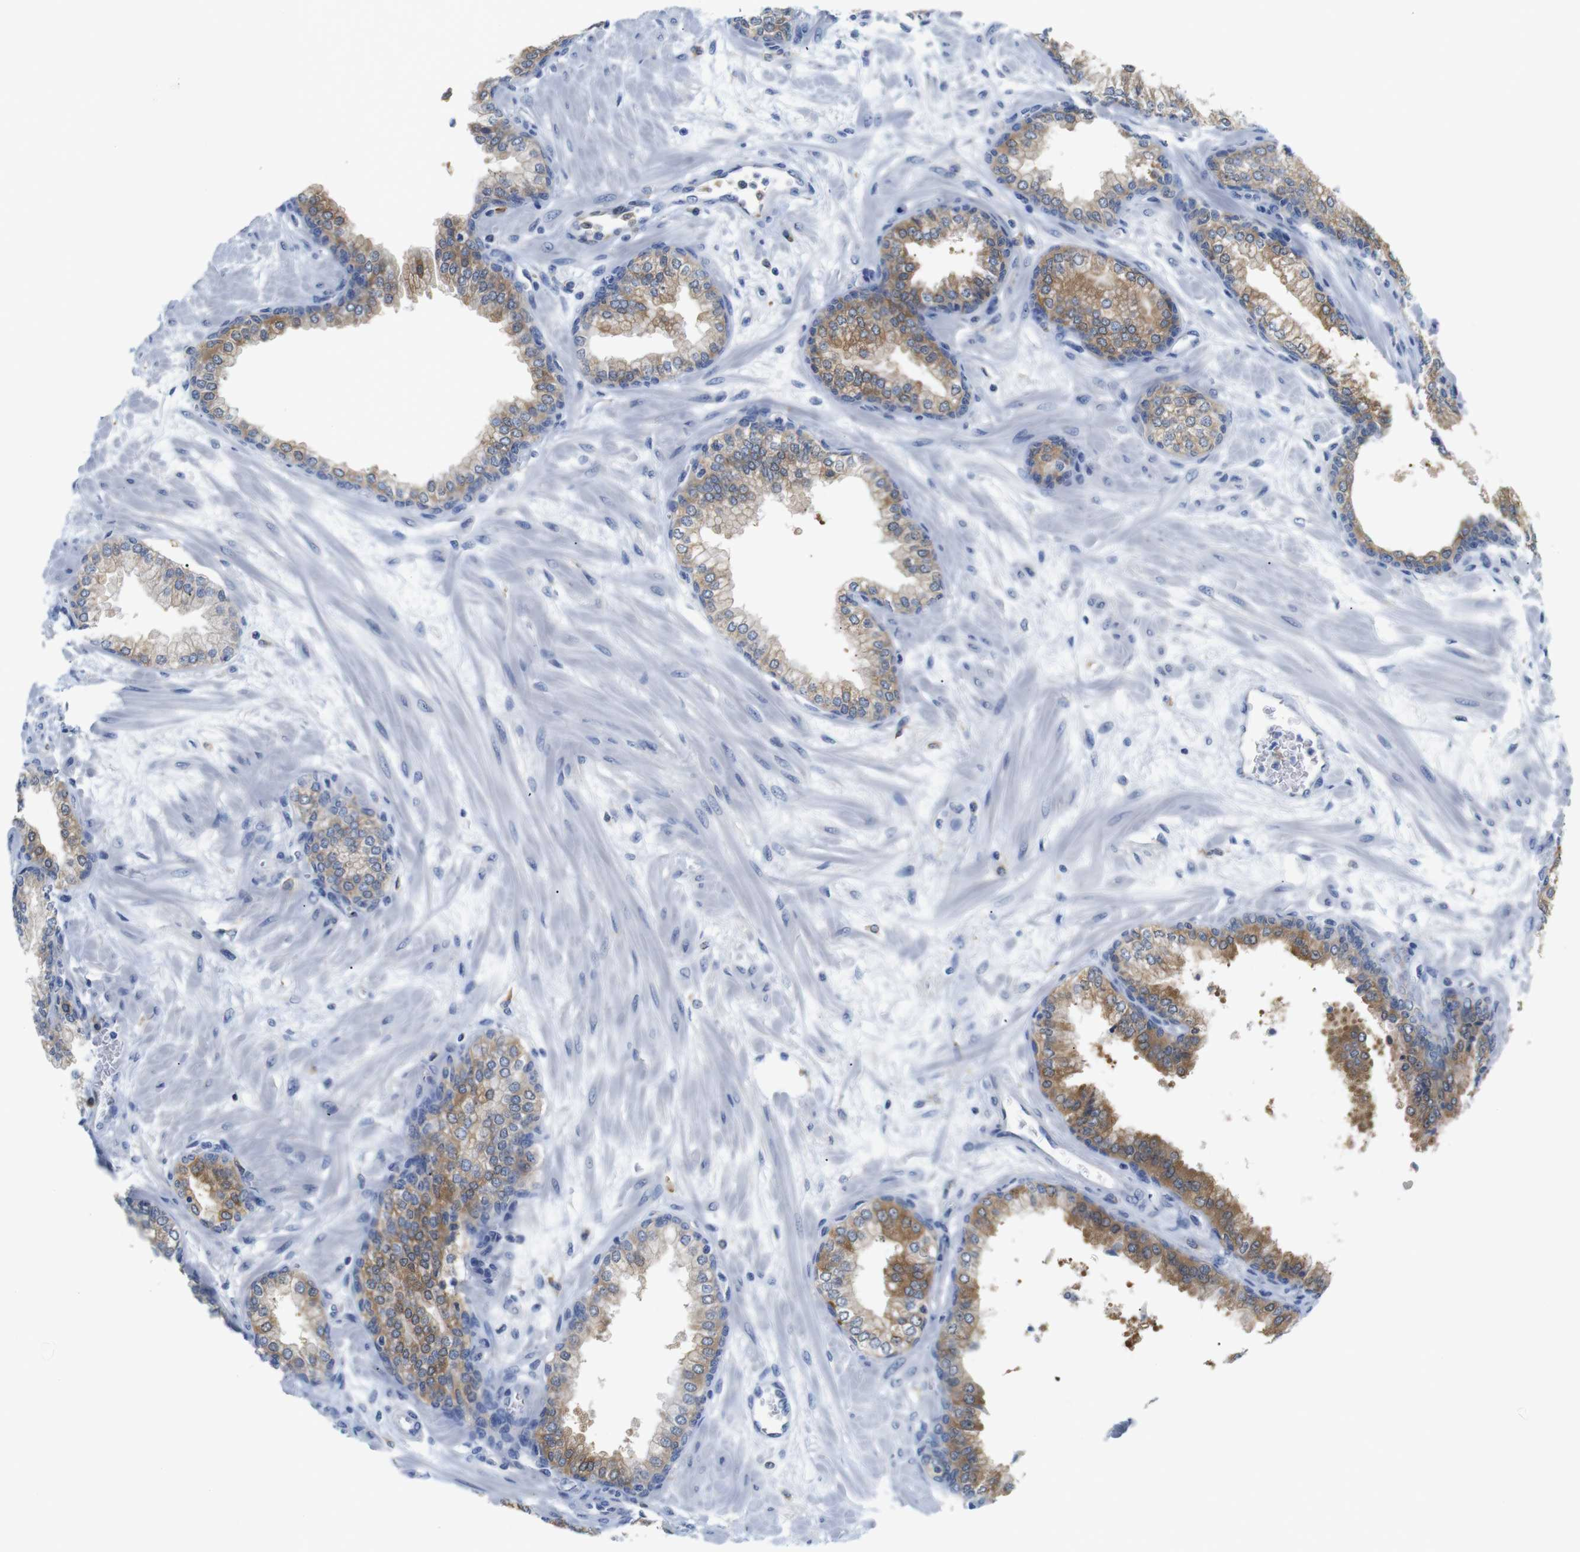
{"staining": {"intensity": "moderate", "quantity": ">75%", "location": "cytoplasmic/membranous"}, "tissue": "prostate", "cell_type": "Glandular cells", "image_type": "normal", "snomed": [{"axis": "morphology", "description": "Normal tissue, NOS"}, {"axis": "morphology", "description": "Urothelial carcinoma, Low grade"}, {"axis": "topography", "description": "Urinary bladder"}, {"axis": "topography", "description": "Prostate"}], "caption": "Immunohistochemistry (IHC) (DAB) staining of normal prostate exhibits moderate cytoplasmic/membranous protein positivity in about >75% of glandular cells.", "gene": "NEBL", "patient": {"sex": "male", "age": 60}}